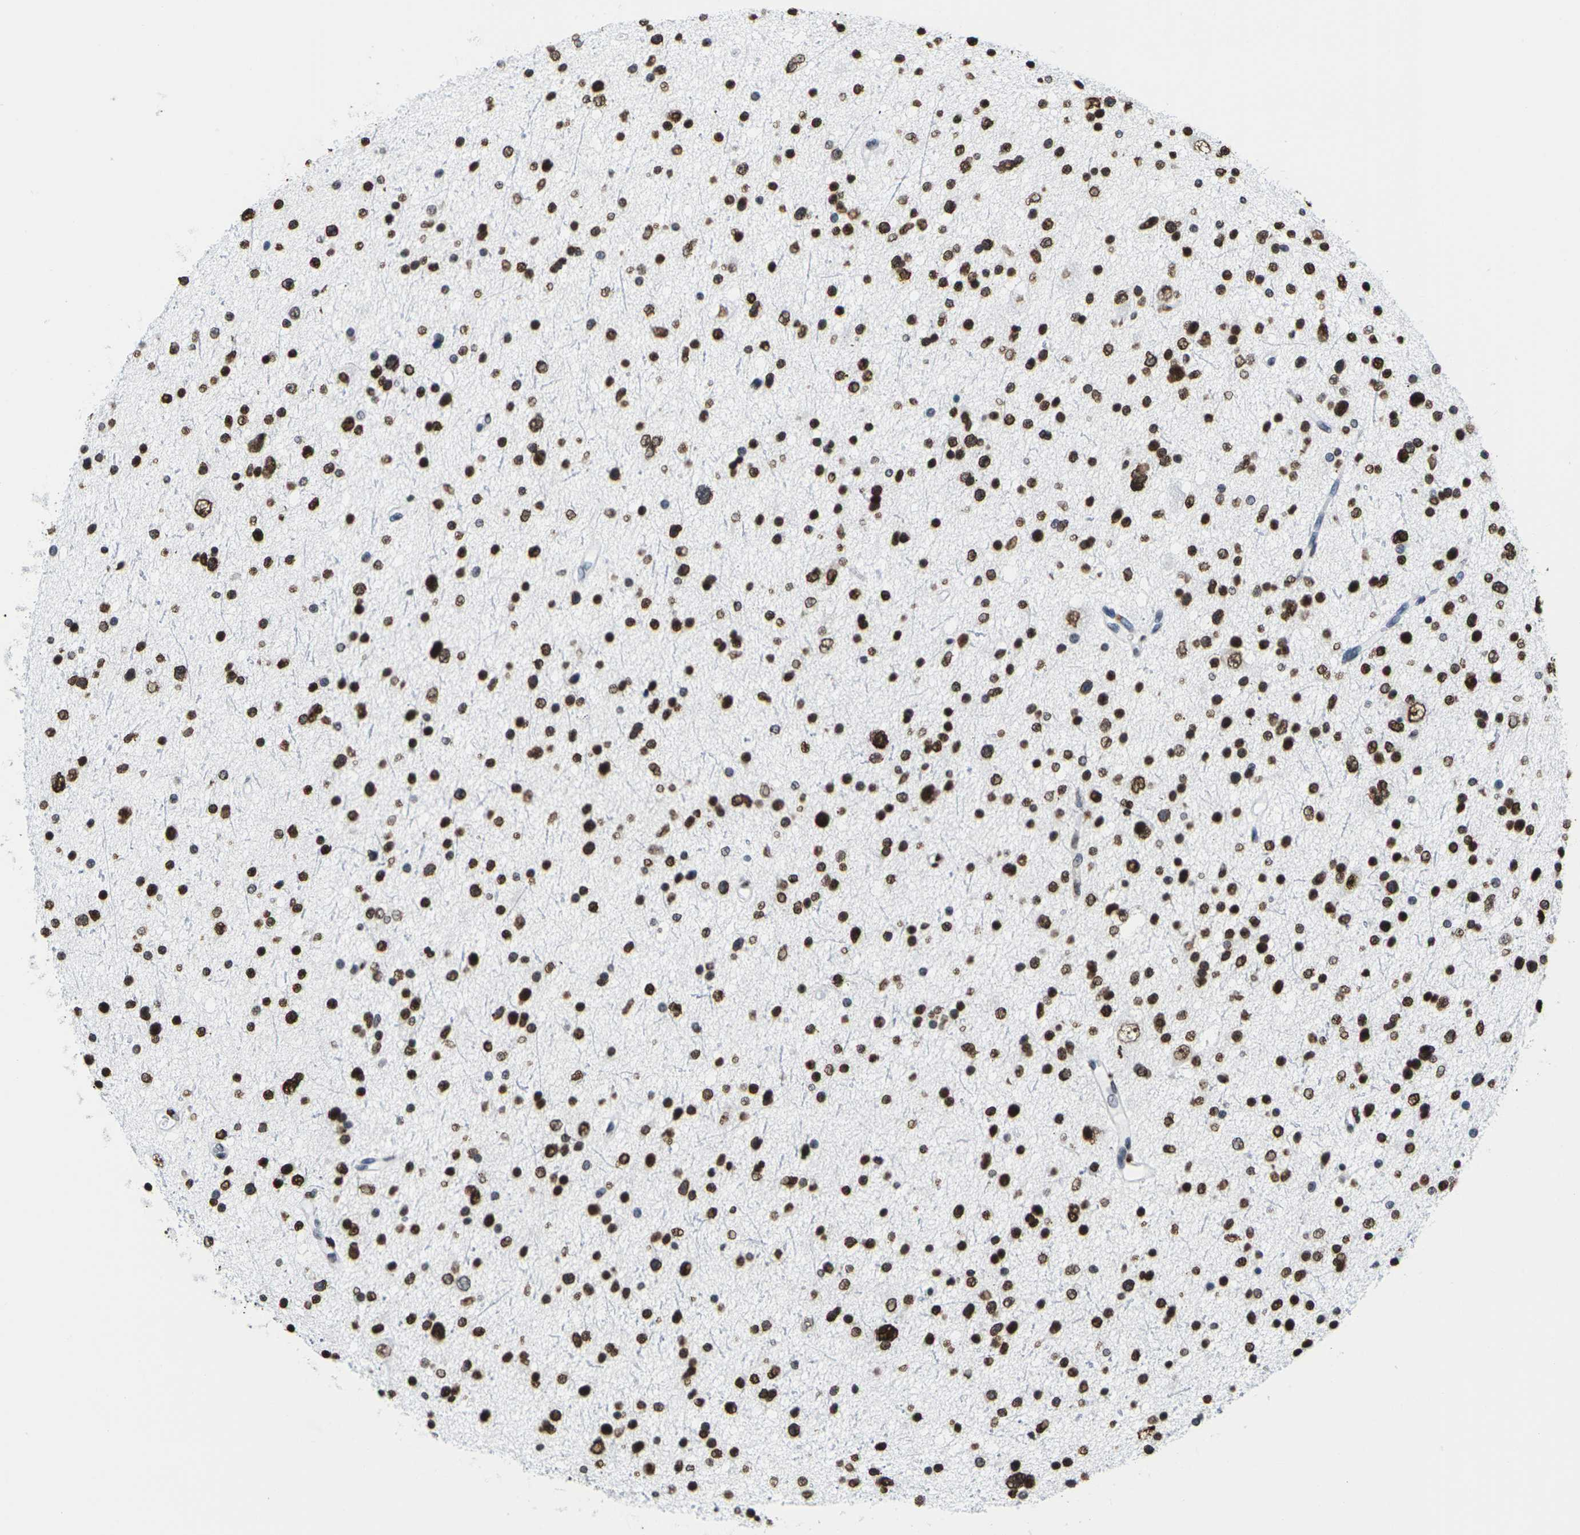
{"staining": {"intensity": "strong", "quantity": ">75%", "location": "cytoplasmic/membranous,nuclear"}, "tissue": "glioma", "cell_type": "Tumor cells", "image_type": "cancer", "snomed": [{"axis": "morphology", "description": "Glioma, malignant, Low grade"}, {"axis": "topography", "description": "Brain"}], "caption": "Protein expression analysis of malignant glioma (low-grade) exhibits strong cytoplasmic/membranous and nuclear positivity in approximately >75% of tumor cells.", "gene": "H2AC21", "patient": {"sex": "female", "age": 37}}